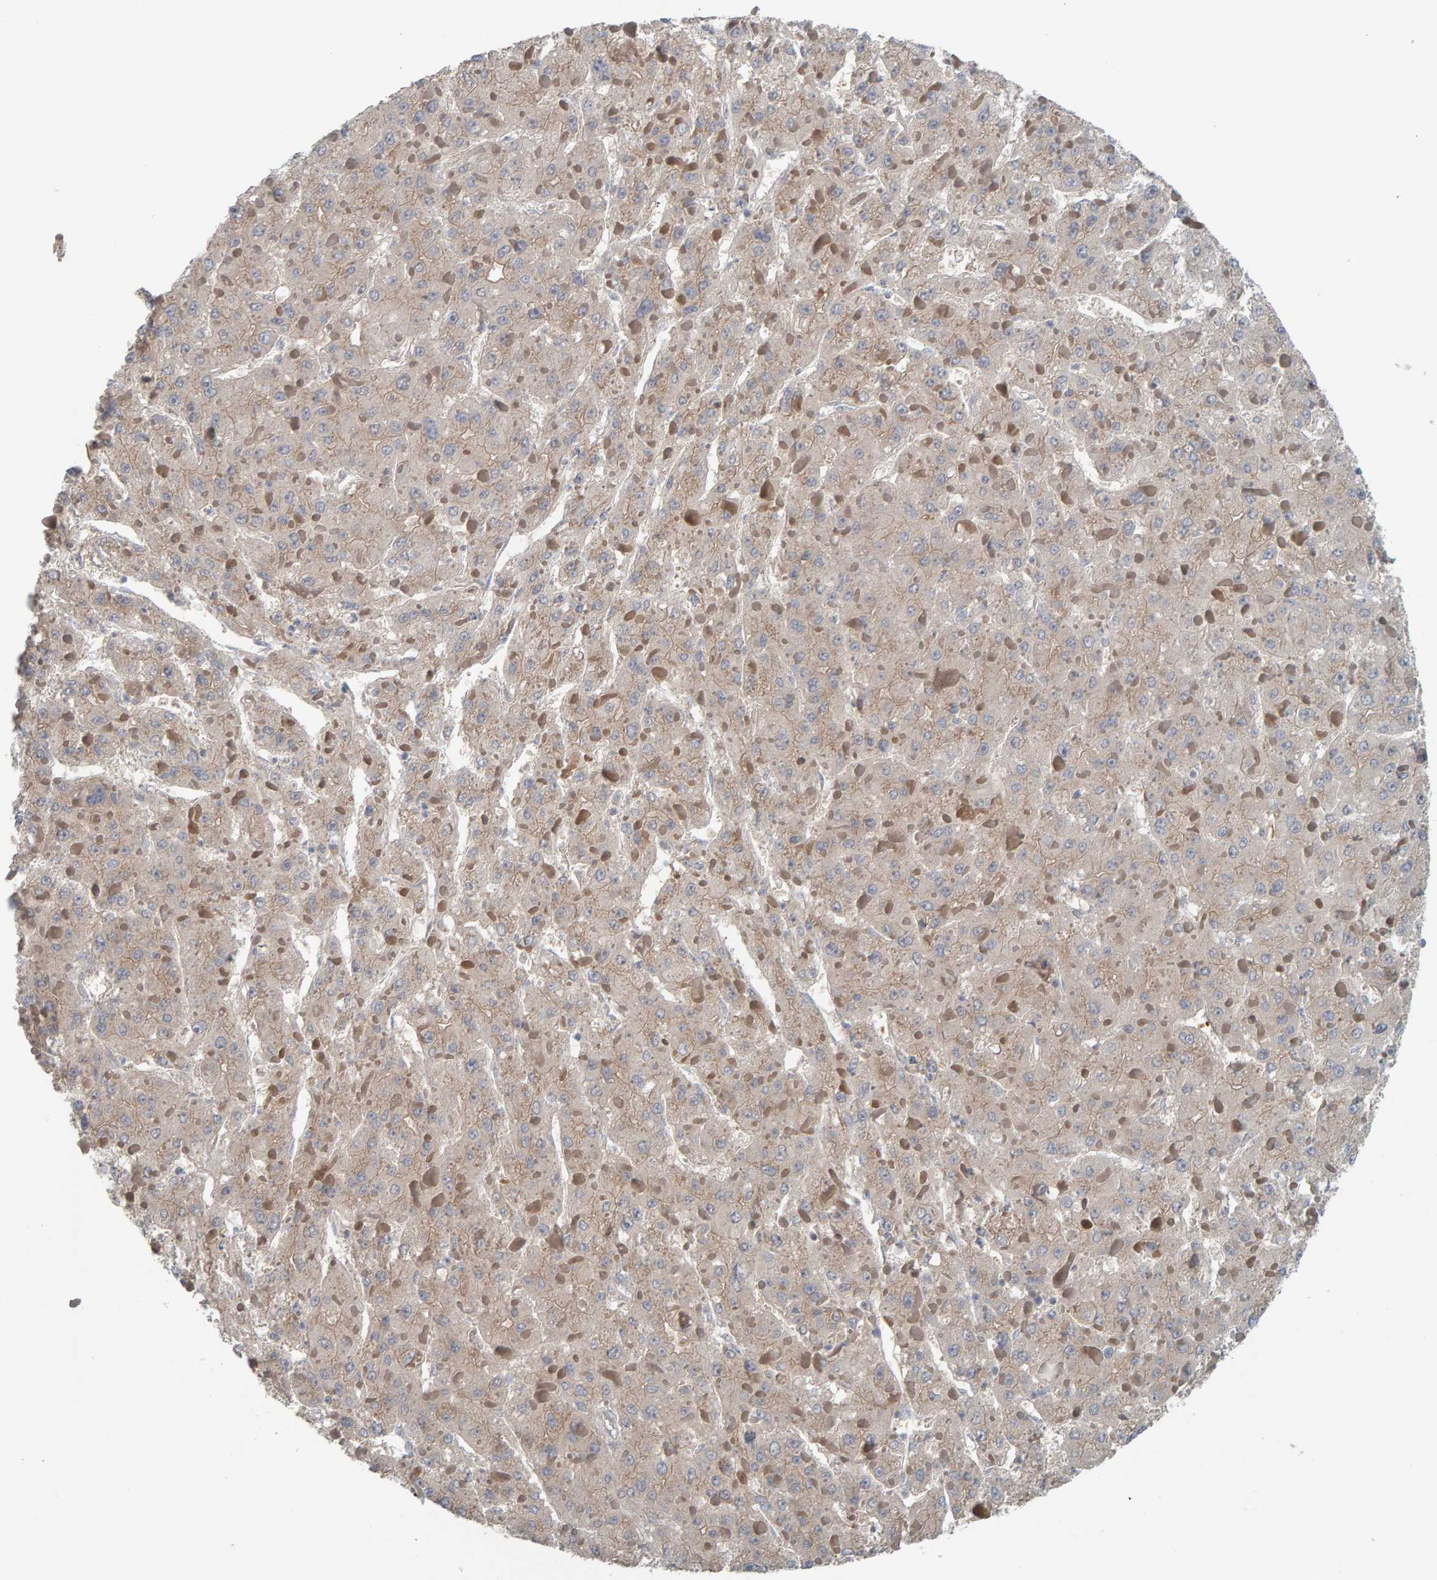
{"staining": {"intensity": "weak", "quantity": "25%-75%", "location": "cytoplasmic/membranous"}, "tissue": "liver cancer", "cell_type": "Tumor cells", "image_type": "cancer", "snomed": [{"axis": "morphology", "description": "Carcinoma, Hepatocellular, NOS"}, {"axis": "topography", "description": "Liver"}], "caption": "IHC of human liver cancer (hepatocellular carcinoma) shows low levels of weak cytoplasmic/membranous expression in approximately 25%-75% of tumor cells.", "gene": "UBAP1", "patient": {"sex": "female", "age": 73}}